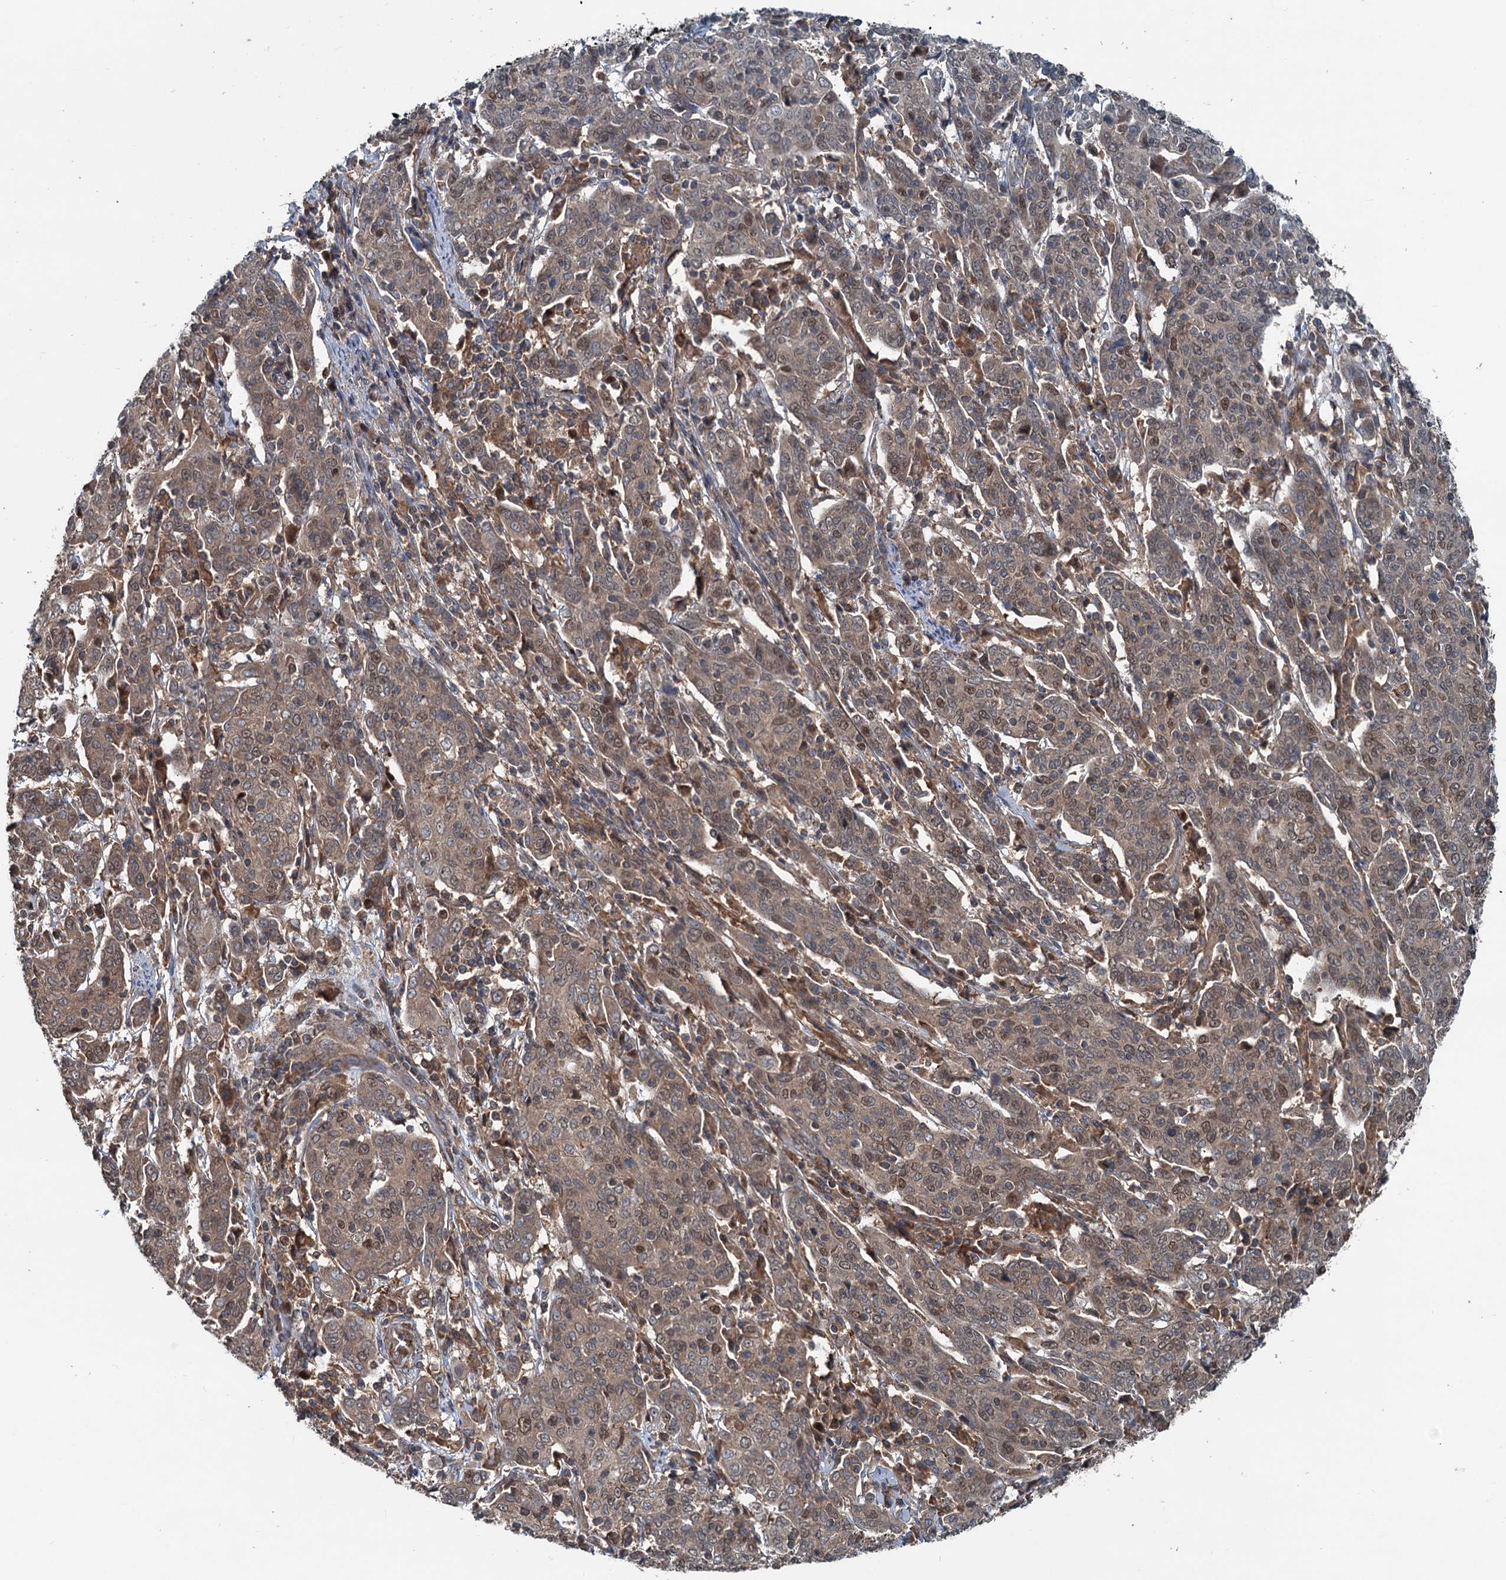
{"staining": {"intensity": "moderate", "quantity": ">75%", "location": "cytoplasmic/membranous,nuclear"}, "tissue": "cervical cancer", "cell_type": "Tumor cells", "image_type": "cancer", "snomed": [{"axis": "morphology", "description": "Squamous cell carcinoma, NOS"}, {"axis": "topography", "description": "Cervix"}], "caption": "Moderate cytoplasmic/membranous and nuclear protein expression is present in about >75% of tumor cells in cervical squamous cell carcinoma. (Brightfield microscopy of DAB IHC at high magnification).", "gene": "TEDC1", "patient": {"sex": "female", "age": 67}}